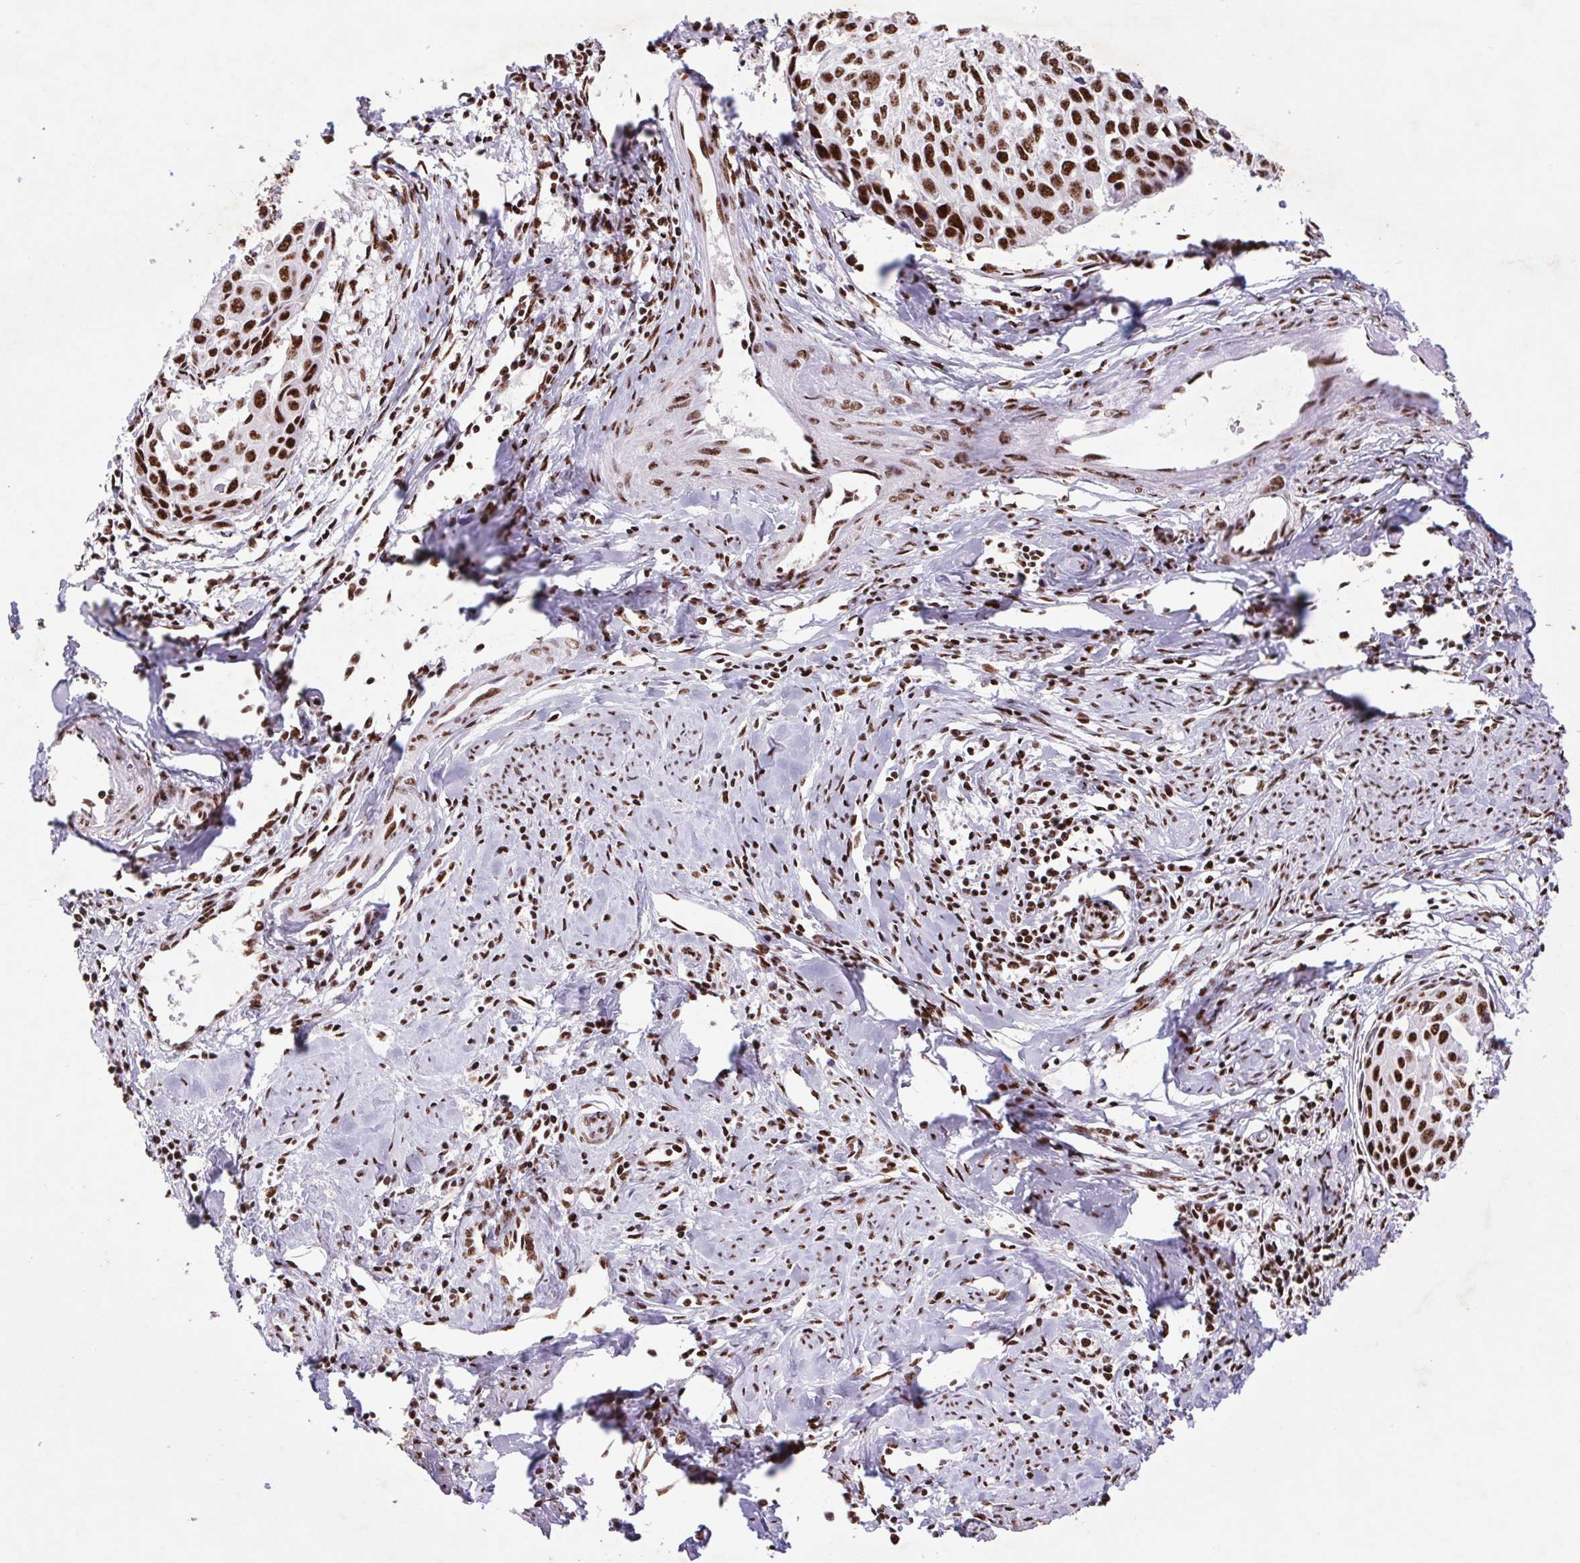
{"staining": {"intensity": "strong", "quantity": ">75%", "location": "nuclear"}, "tissue": "cervical cancer", "cell_type": "Tumor cells", "image_type": "cancer", "snomed": [{"axis": "morphology", "description": "Squamous cell carcinoma, NOS"}, {"axis": "topography", "description": "Cervix"}], "caption": "Immunohistochemical staining of cervical squamous cell carcinoma displays strong nuclear protein expression in about >75% of tumor cells. The protein of interest is shown in brown color, while the nuclei are stained blue.", "gene": "LDLRAD4", "patient": {"sex": "female", "age": 50}}